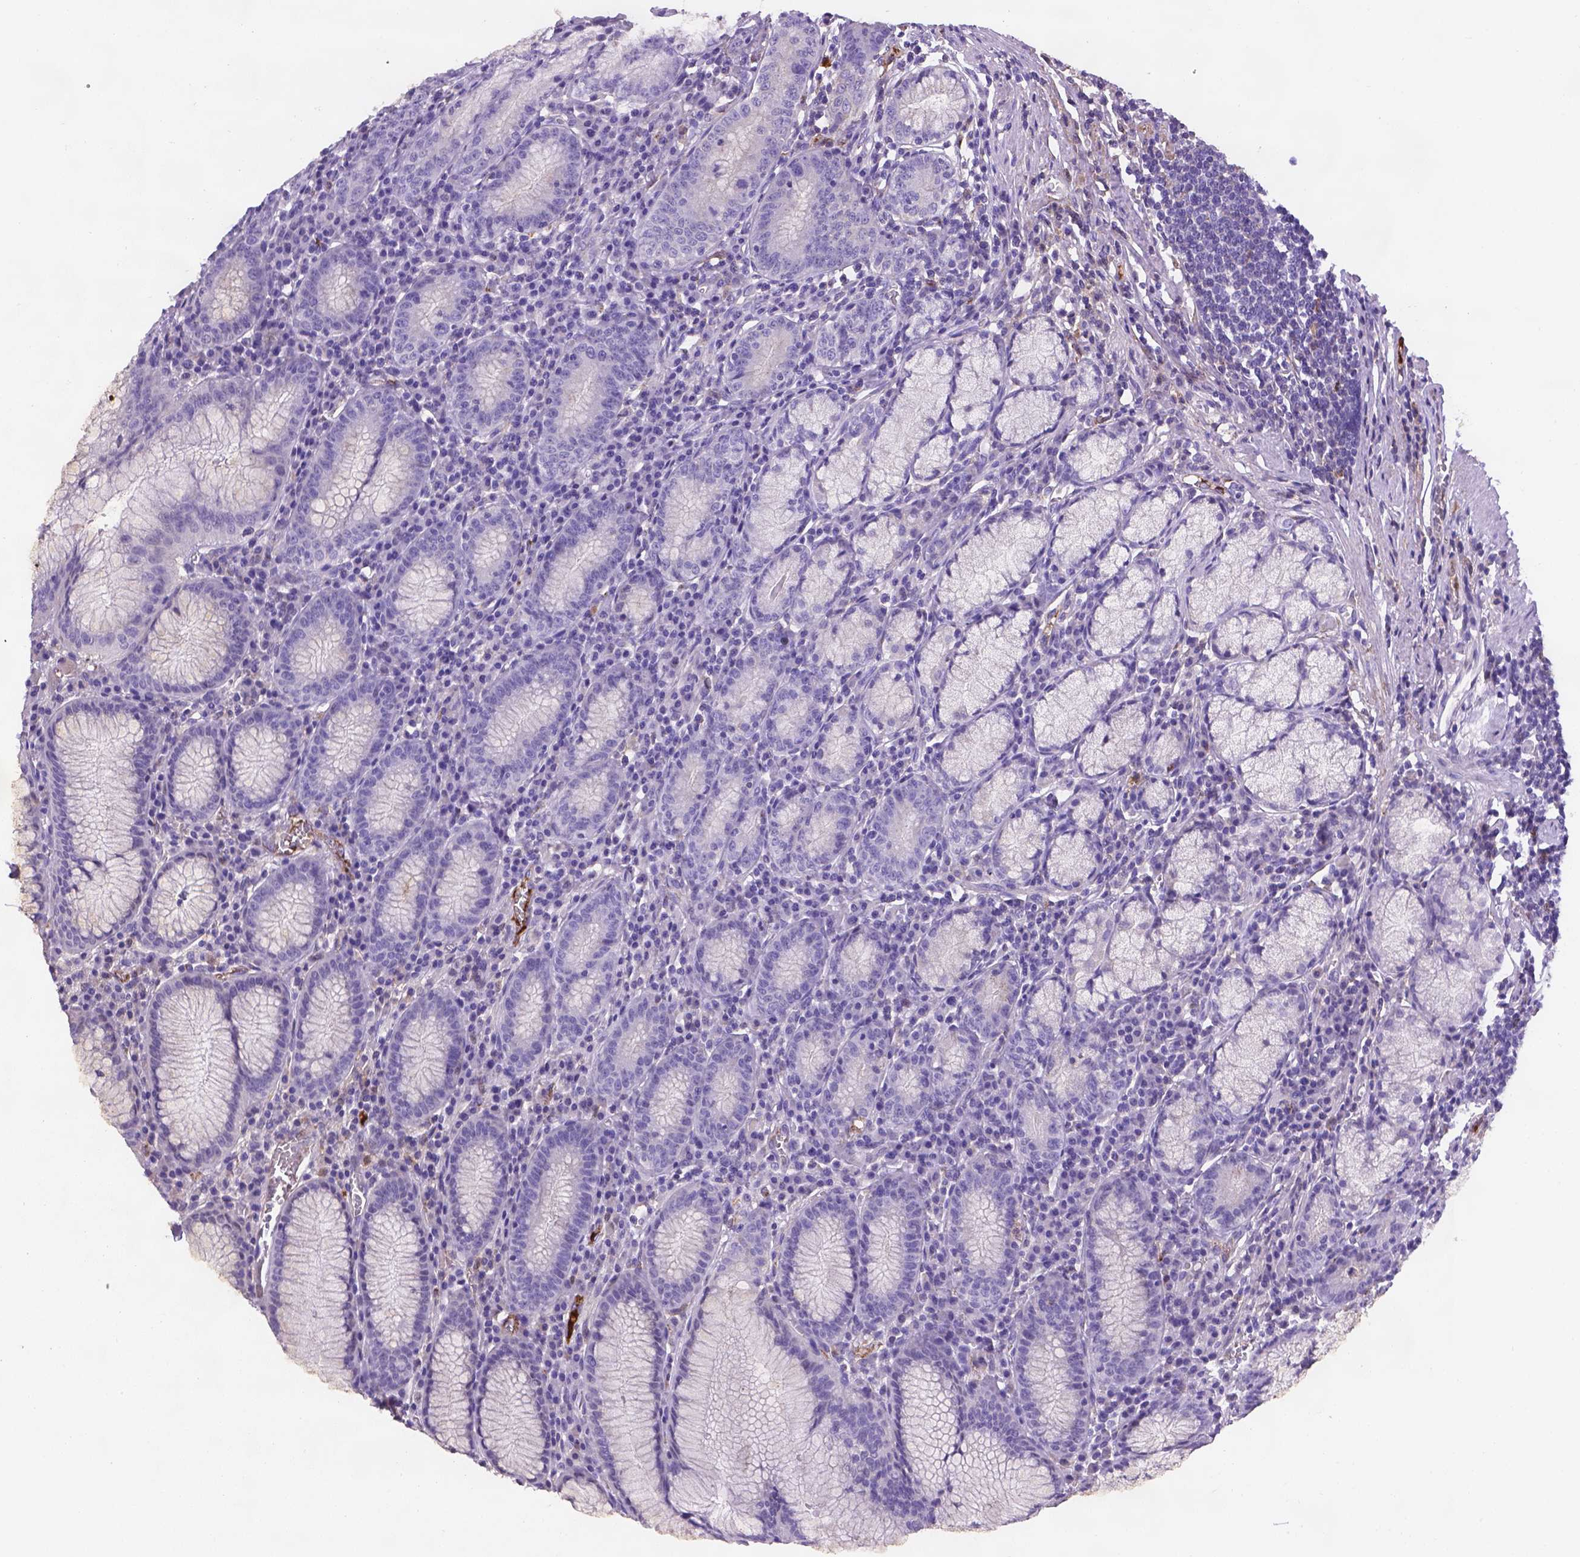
{"staining": {"intensity": "negative", "quantity": "none", "location": "none"}, "tissue": "stomach", "cell_type": "Glandular cells", "image_type": "normal", "snomed": [{"axis": "morphology", "description": "Normal tissue, NOS"}, {"axis": "topography", "description": "Stomach"}], "caption": "There is no significant positivity in glandular cells of stomach. The staining was performed using DAB (3,3'-diaminobenzidine) to visualize the protein expression in brown, while the nuclei were stained in blue with hematoxylin (Magnification: 20x).", "gene": "APOE", "patient": {"sex": "male", "age": 55}}